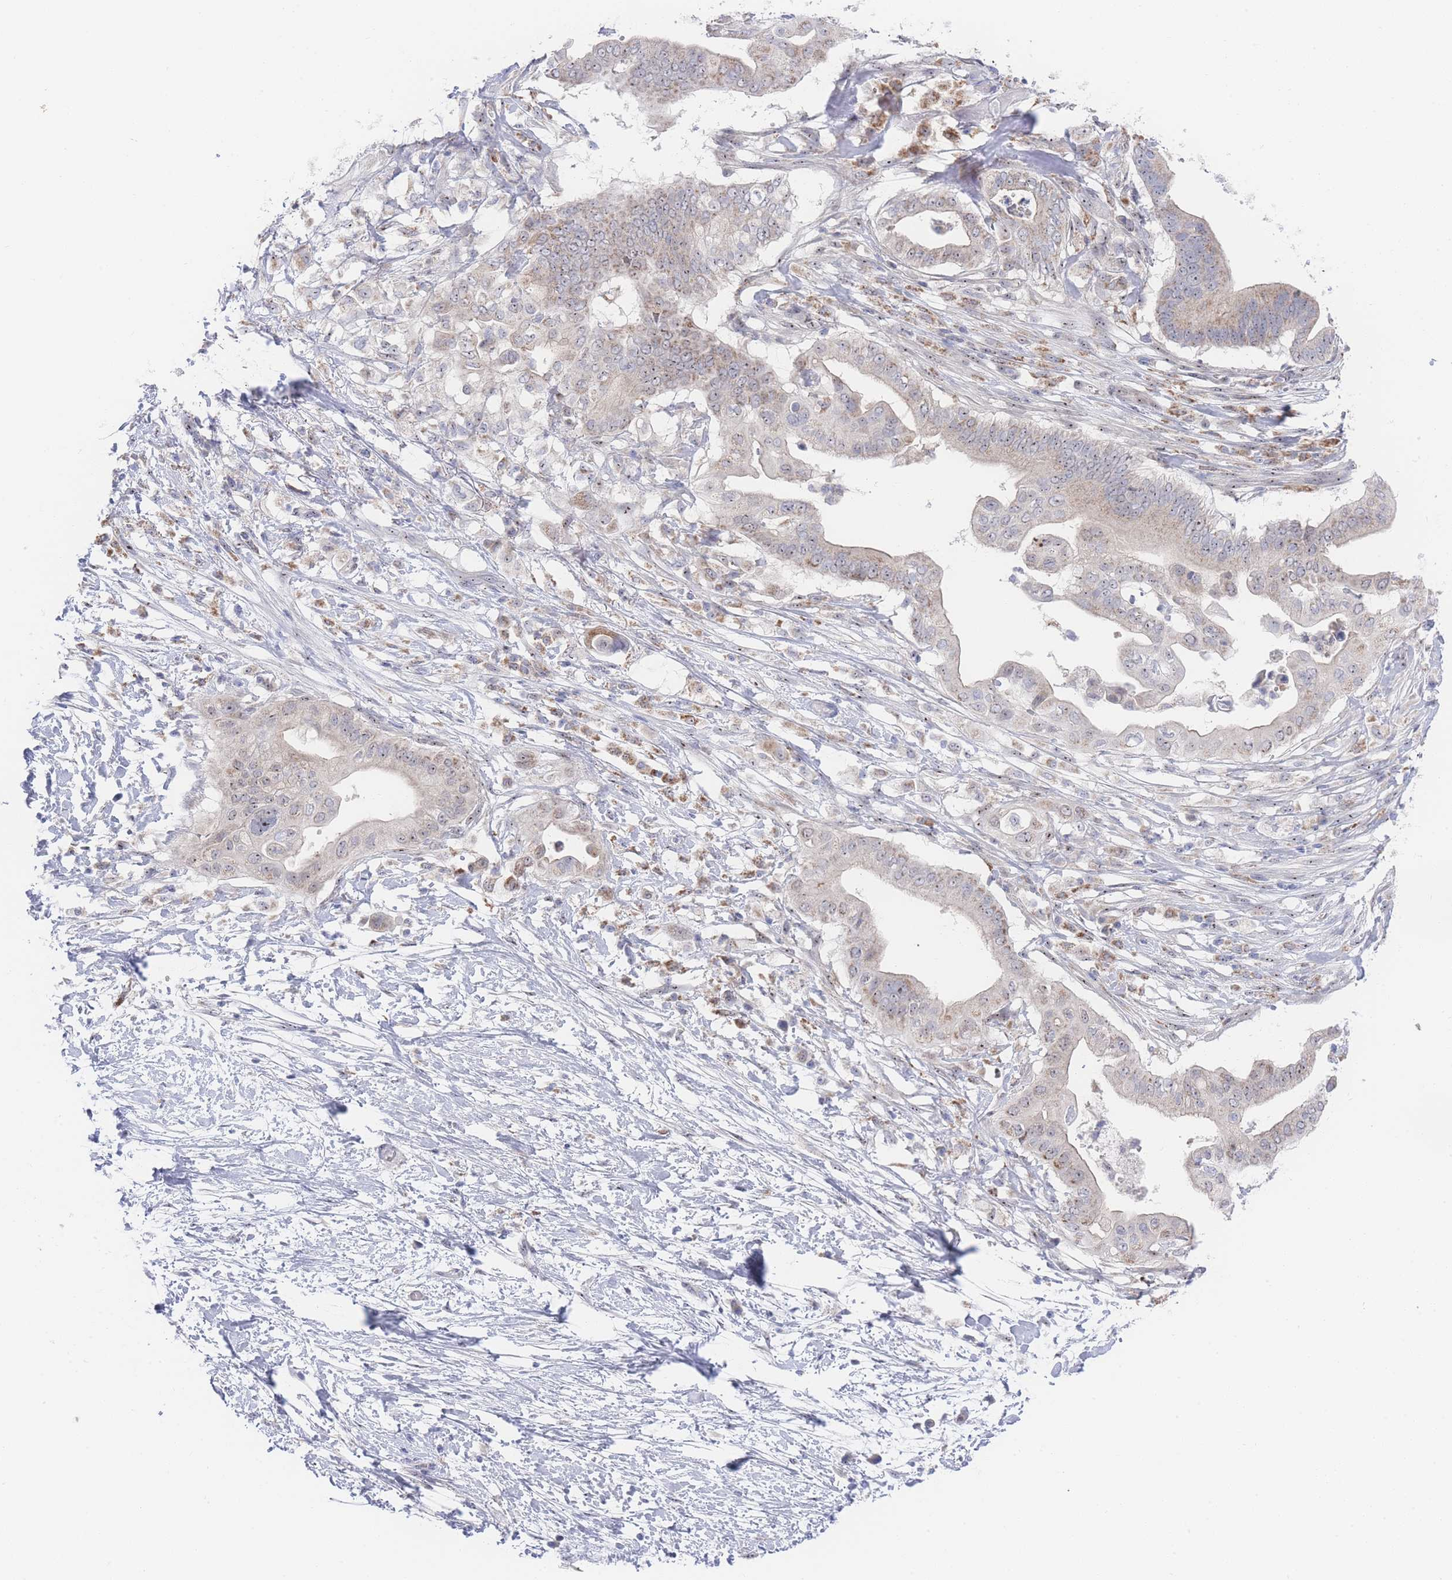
{"staining": {"intensity": "weak", "quantity": "<25%", "location": "cytoplasmic/membranous,nuclear"}, "tissue": "pancreatic cancer", "cell_type": "Tumor cells", "image_type": "cancer", "snomed": [{"axis": "morphology", "description": "Adenocarcinoma, NOS"}, {"axis": "topography", "description": "Pancreas"}], "caption": "Image shows no protein positivity in tumor cells of pancreatic cancer tissue.", "gene": "ZNF142", "patient": {"sex": "male", "age": 68}}